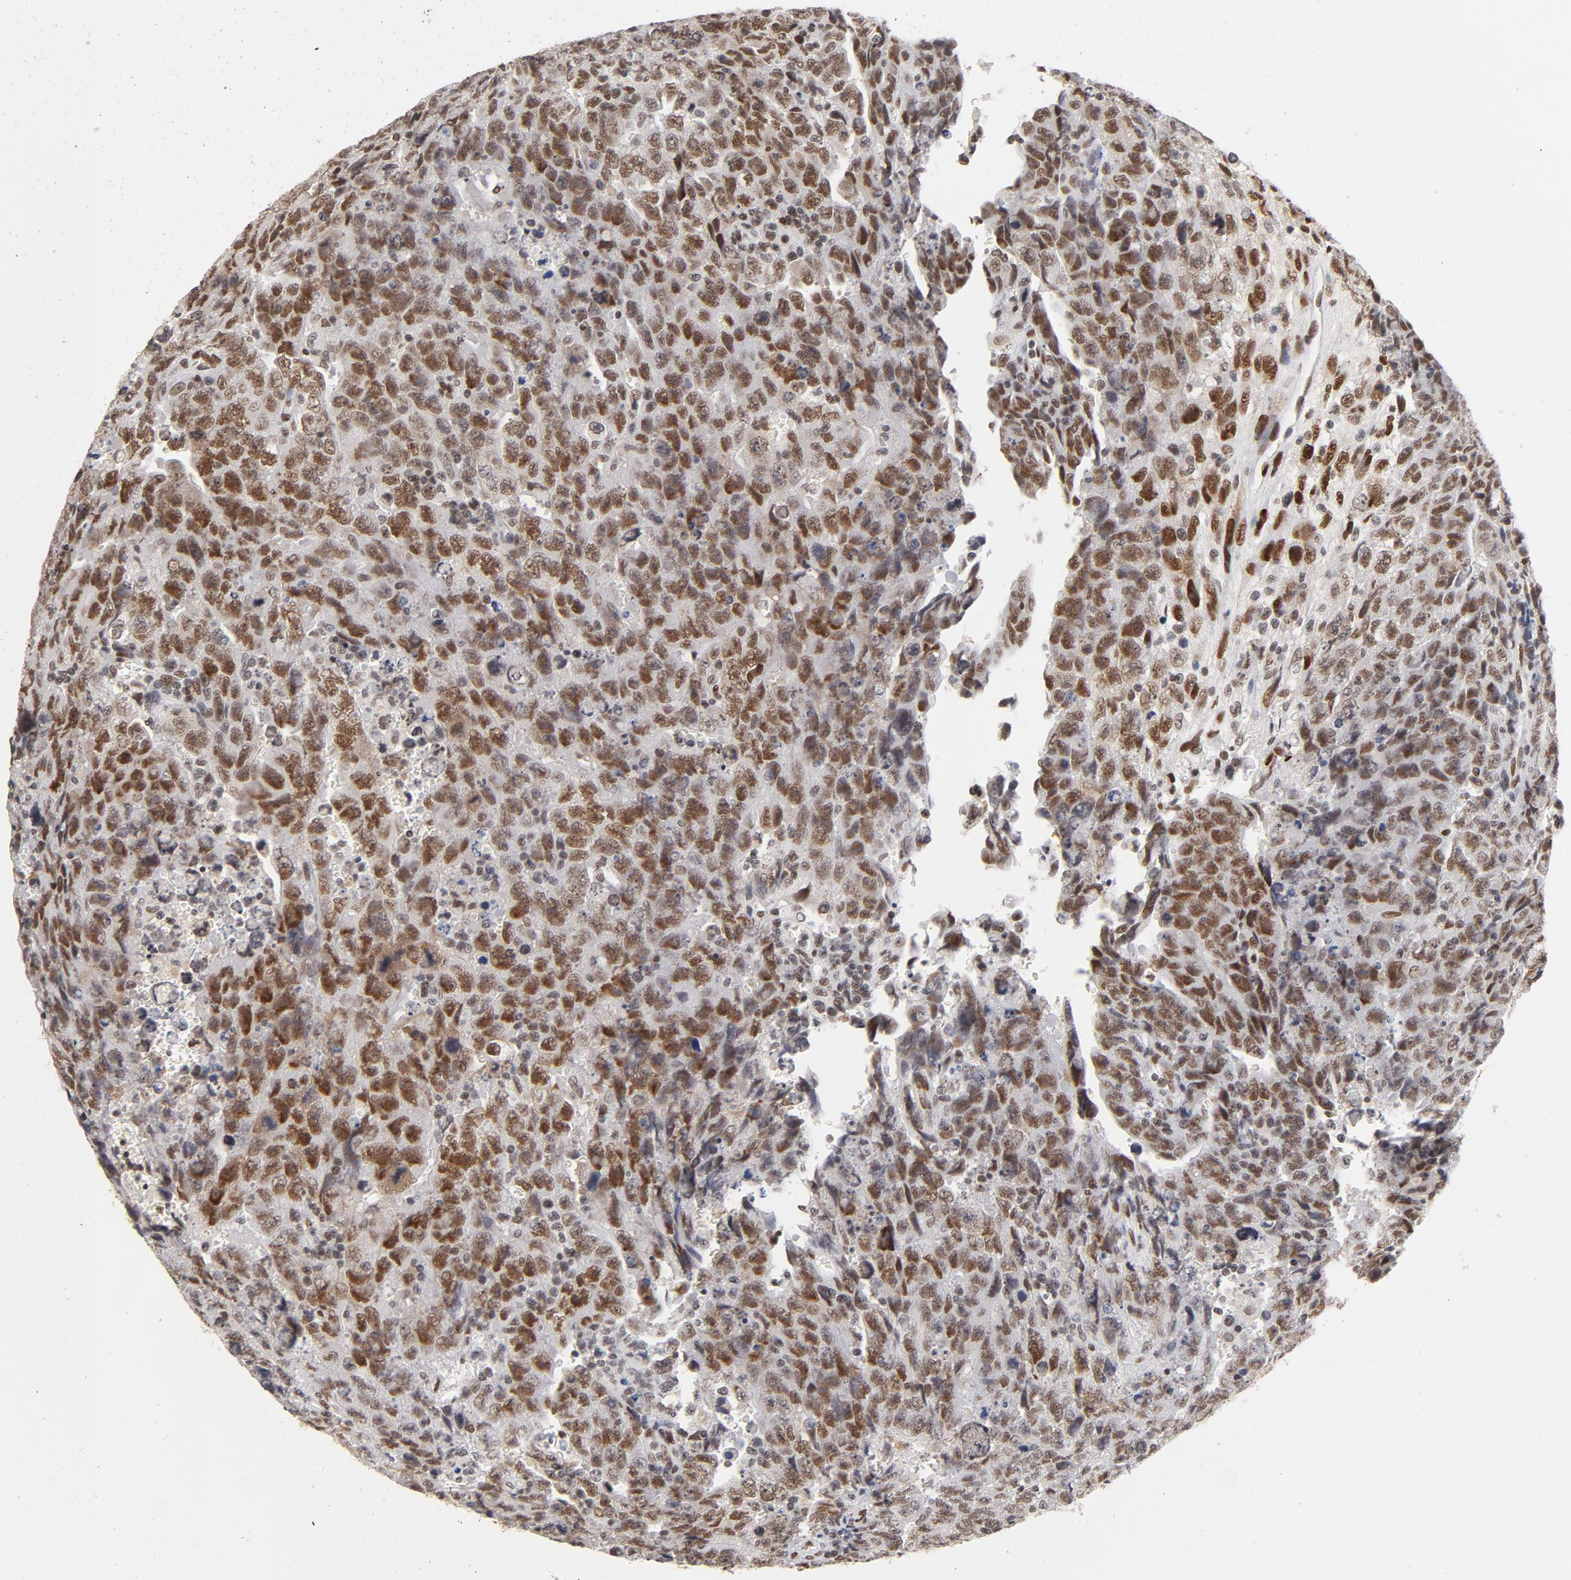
{"staining": {"intensity": "moderate", "quantity": ">75%", "location": "nuclear"}, "tissue": "testis cancer", "cell_type": "Tumor cells", "image_type": "cancer", "snomed": [{"axis": "morphology", "description": "Carcinoma, Embryonal, NOS"}, {"axis": "topography", "description": "Testis"}], "caption": "The image demonstrates immunohistochemical staining of testis embryonal carcinoma. There is moderate nuclear staining is identified in about >75% of tumor cells.", "gene": "TP53BP1", "patient": {"sex": "male", "age": 28}}